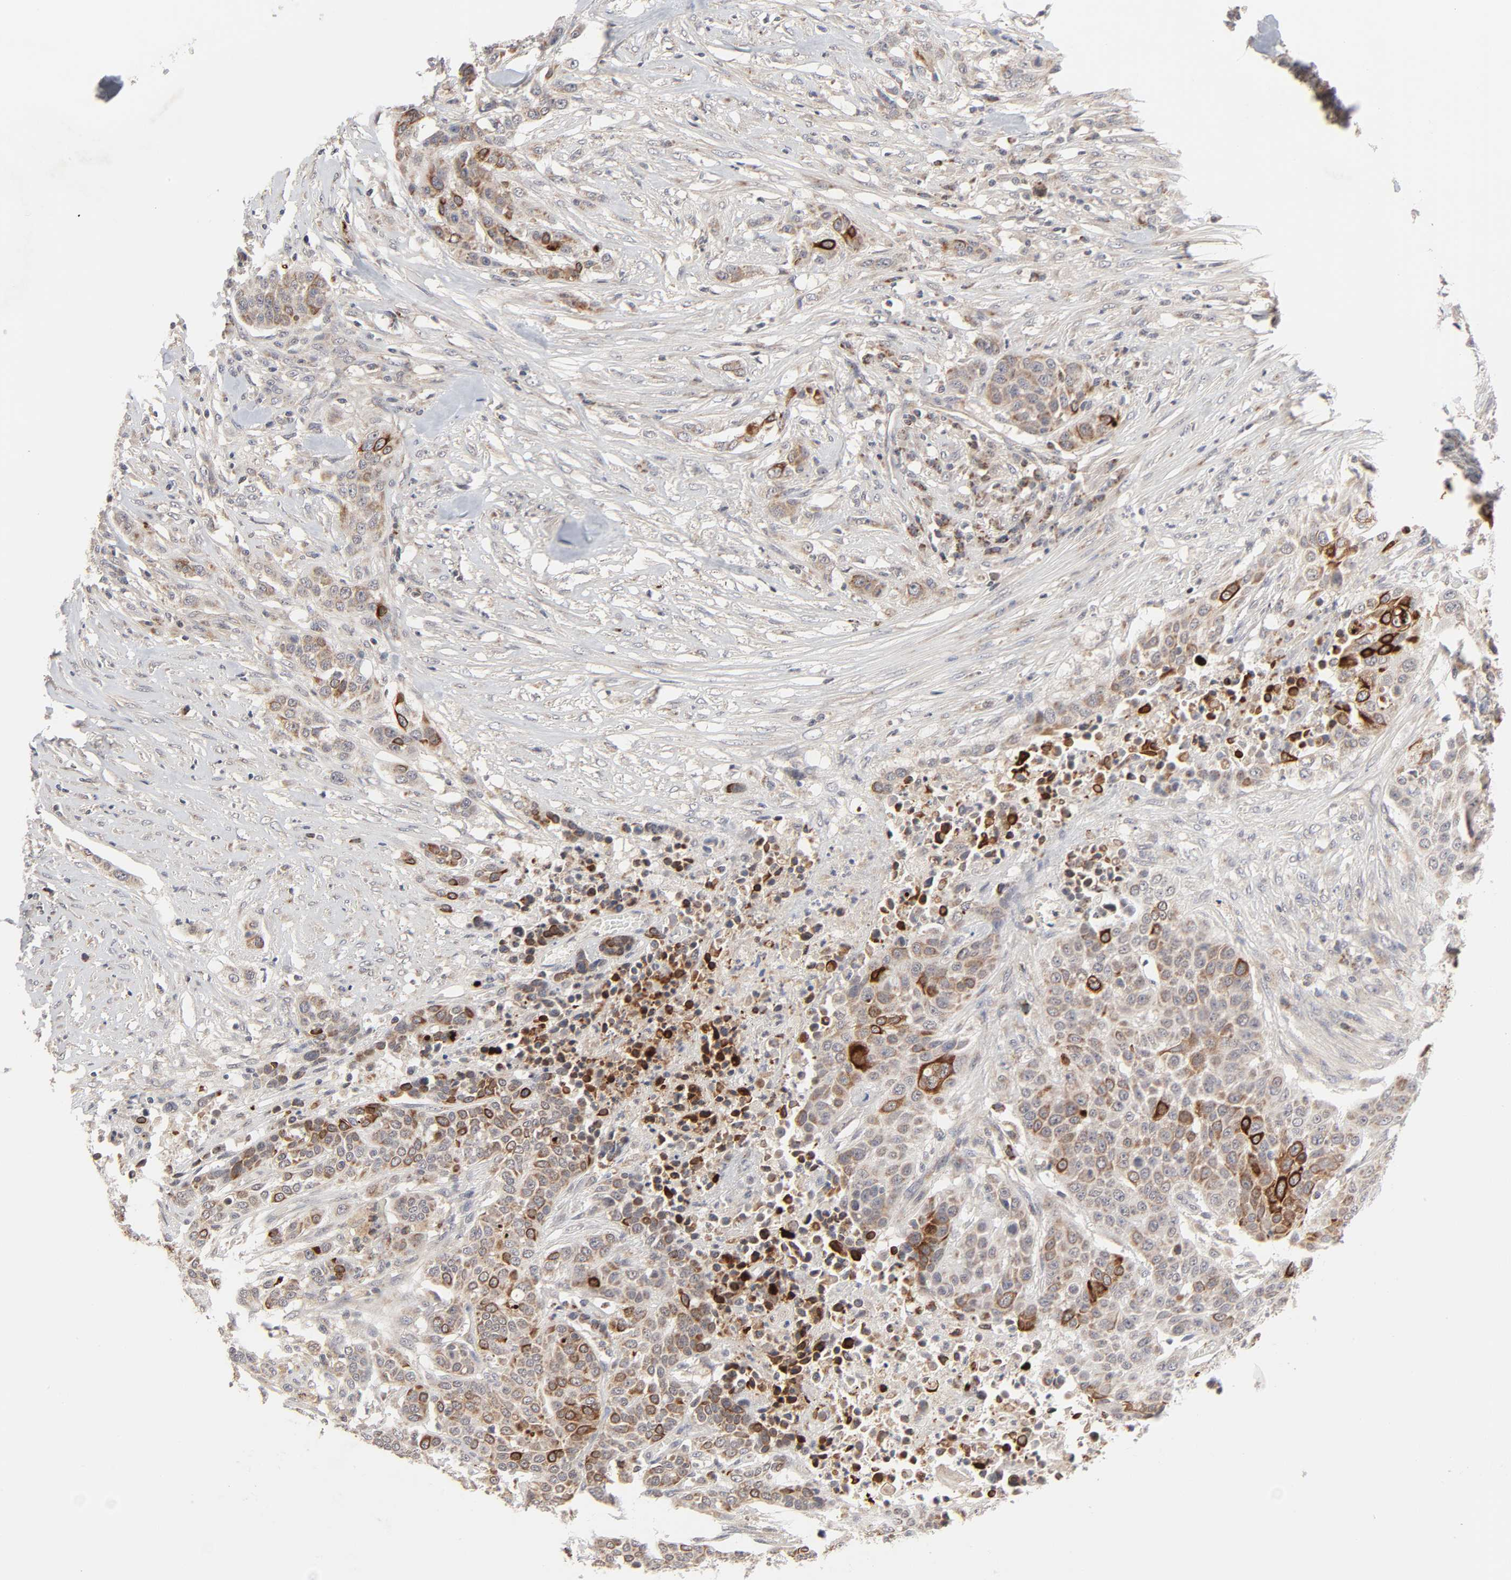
{"staining": {"intensity": "strong", "quantity": ">75%", "location": "cytoplasmic/membranous"}, "tissue": "urothelial cancer", "cell_type": "Tumor cells", "image_type": "cancer", "snomed": [{"axis": "morphology", "description": "Urothelial carcinoma, High grade"}, {"axis": "topography", "description": "Urinary bladder"}], "caption": "Strong cytoplasmic/membranous expression is identified in approximately >75% of tumor cells in urothelial cancer. The protein is shown in brown color, while the nuclei are stained blue.", "gene": "AUH", "patient": {"sex": "male", "age": 74}}